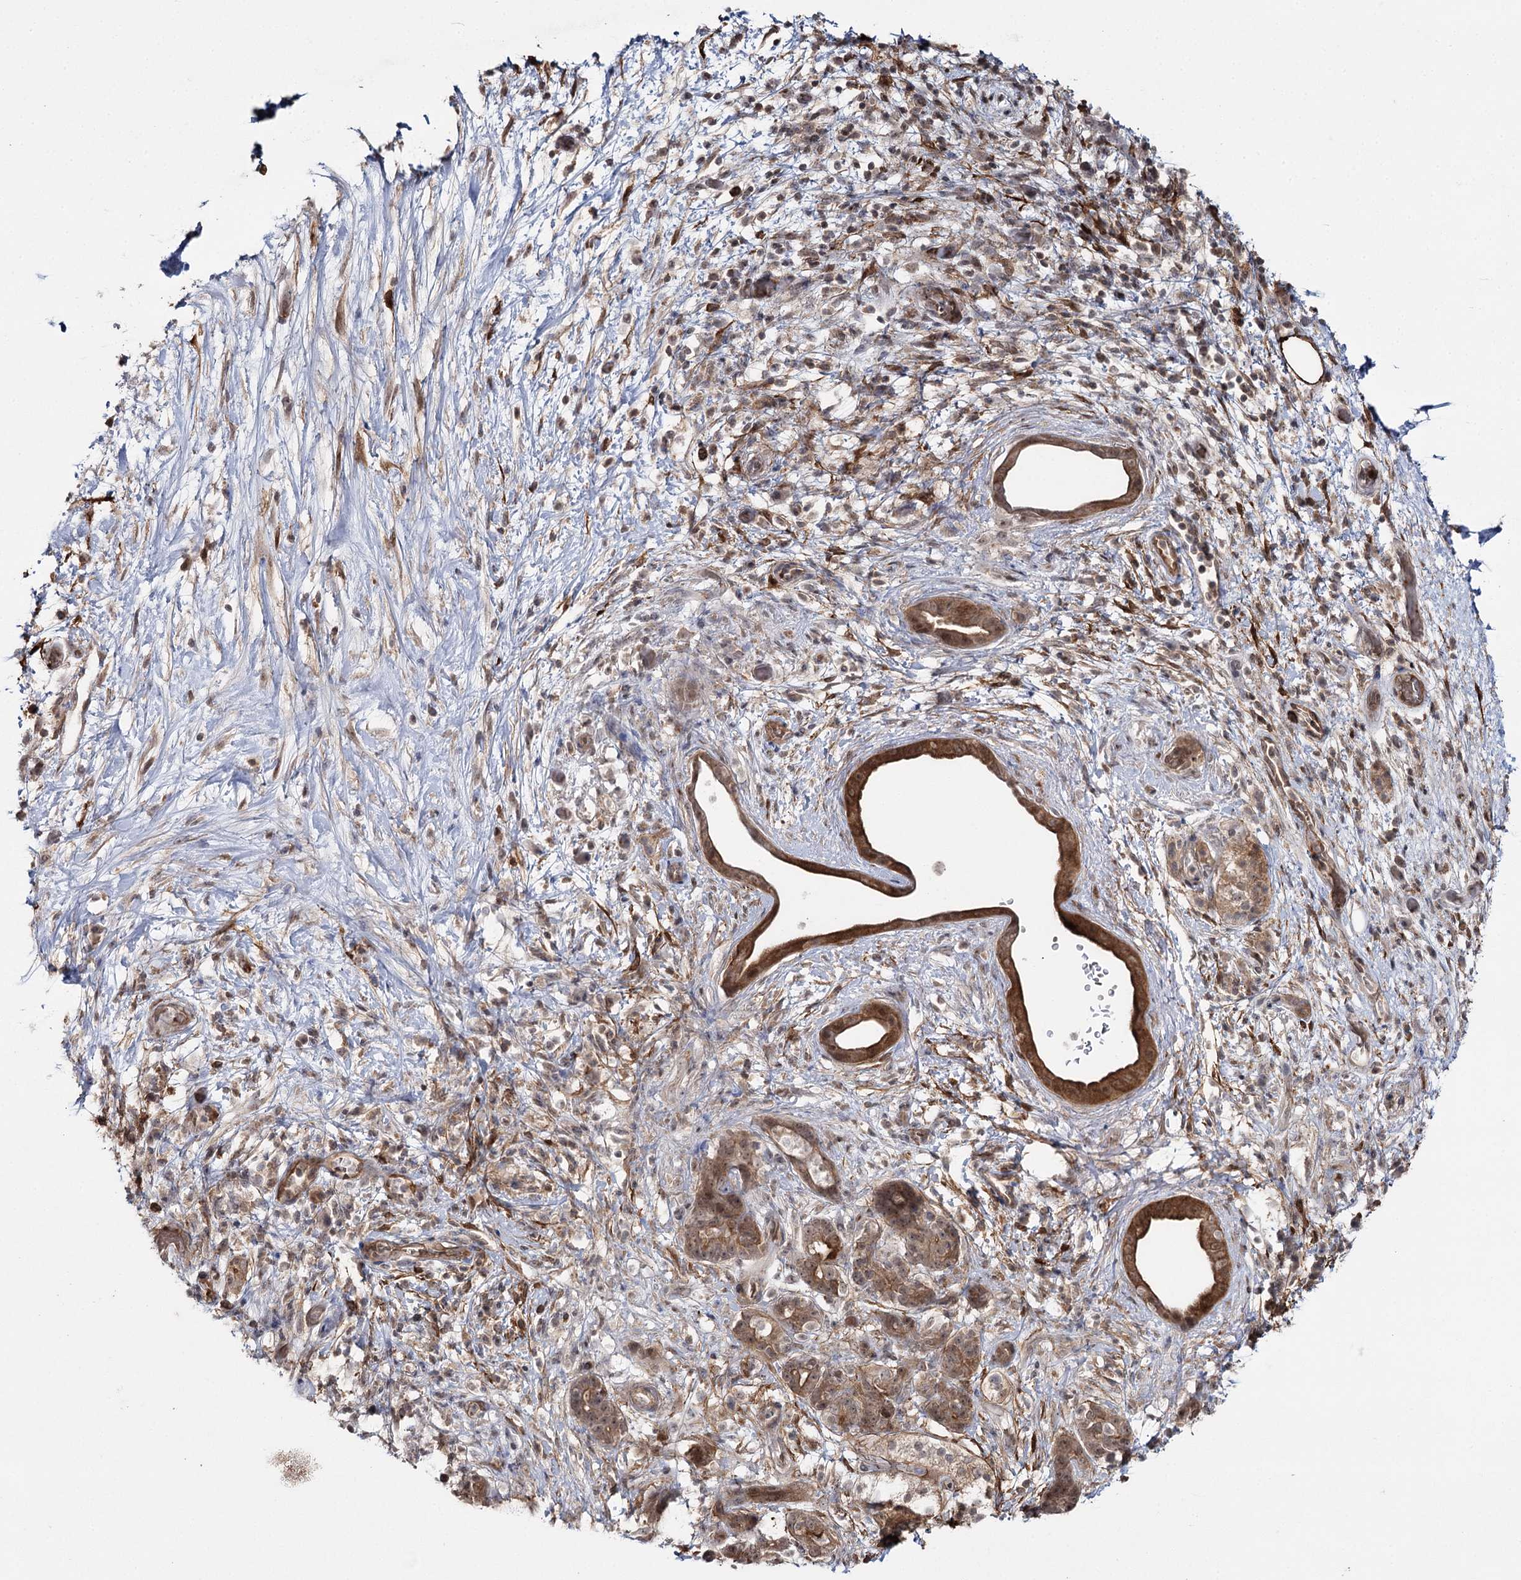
{"staining": {"intensity": "strong", "quantity": ">75%", "location": "cytoplasmic/membranous,nuclear"}, "tissue": "pancreatic cancer", "cell_type": "Tumor cells", "image_type": "cancer", "snomed": [{"axis": "morphology", "description": "Adenocarcinoma, NOS"}, {"axis": "topography", "description": "Pancreas"}], "caption": "This photomicrograph displays IHC staining of human pancreatic adenocarcinoma, with high strong cytoplasmic/membranous and nuclear positivity in approximately >75% of tumor cells.", "gene": "WDR44", "patient": {"sex": "female", "age": 73}}